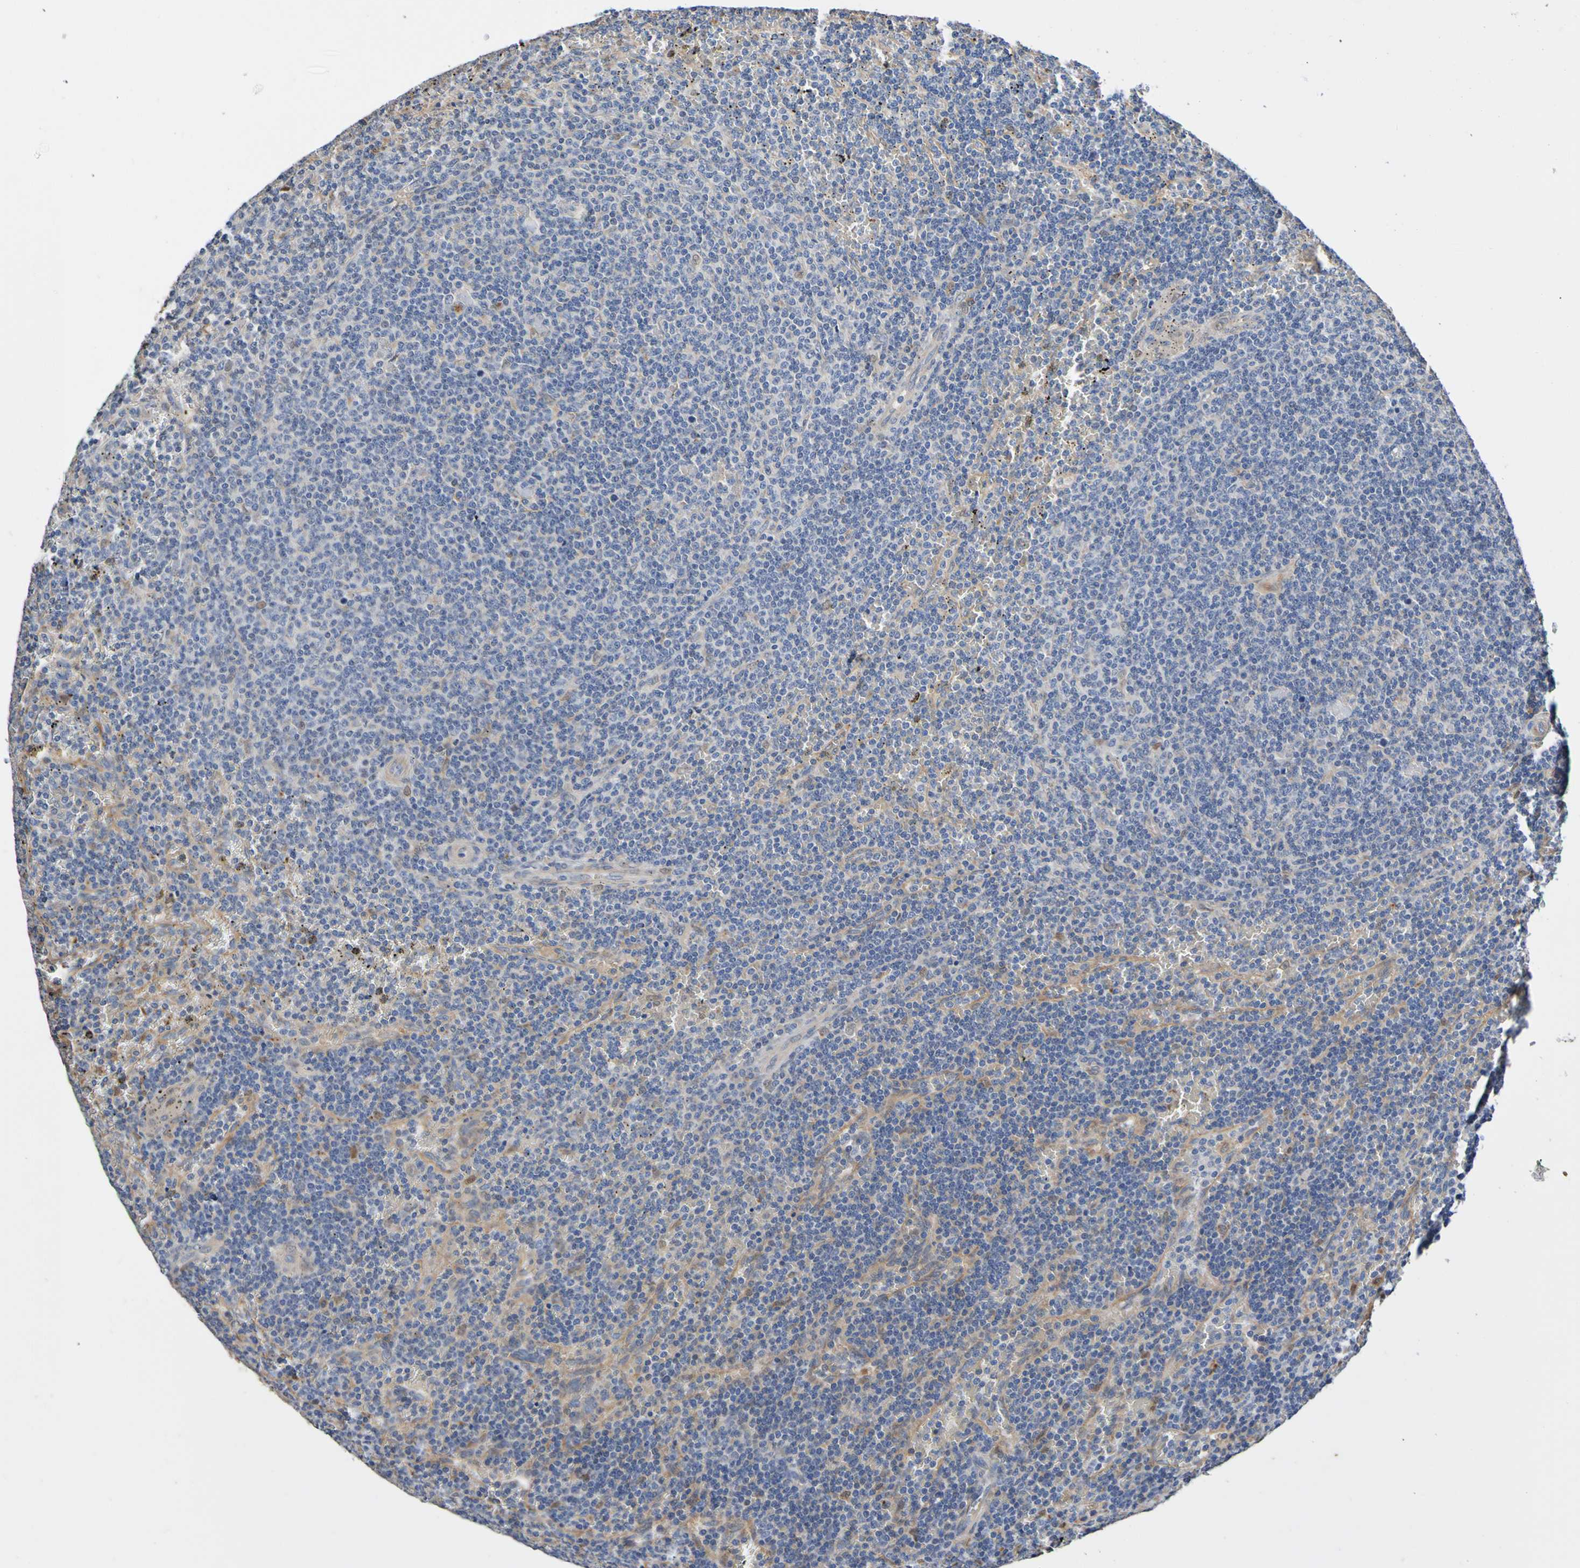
{"staining": {"intensity": "negative", "quantity": "none", "location": "none"}, "tissue": "lymphoma", "cell_type": "Tumor cells", "image_type": "cancer", "snomed": [{"axis": "morphology", "description": "Malignant lymphoma, non-Hodgkin's type, Low grade"}, {"axis": "topography", "description": "Spleen"}], "caption": "A photomicrograph of lymphoma stained for a protein shows no brown staining in tumor cells.", "gene": "METAP2", "patient": {"sex": "female", "age": 50}}